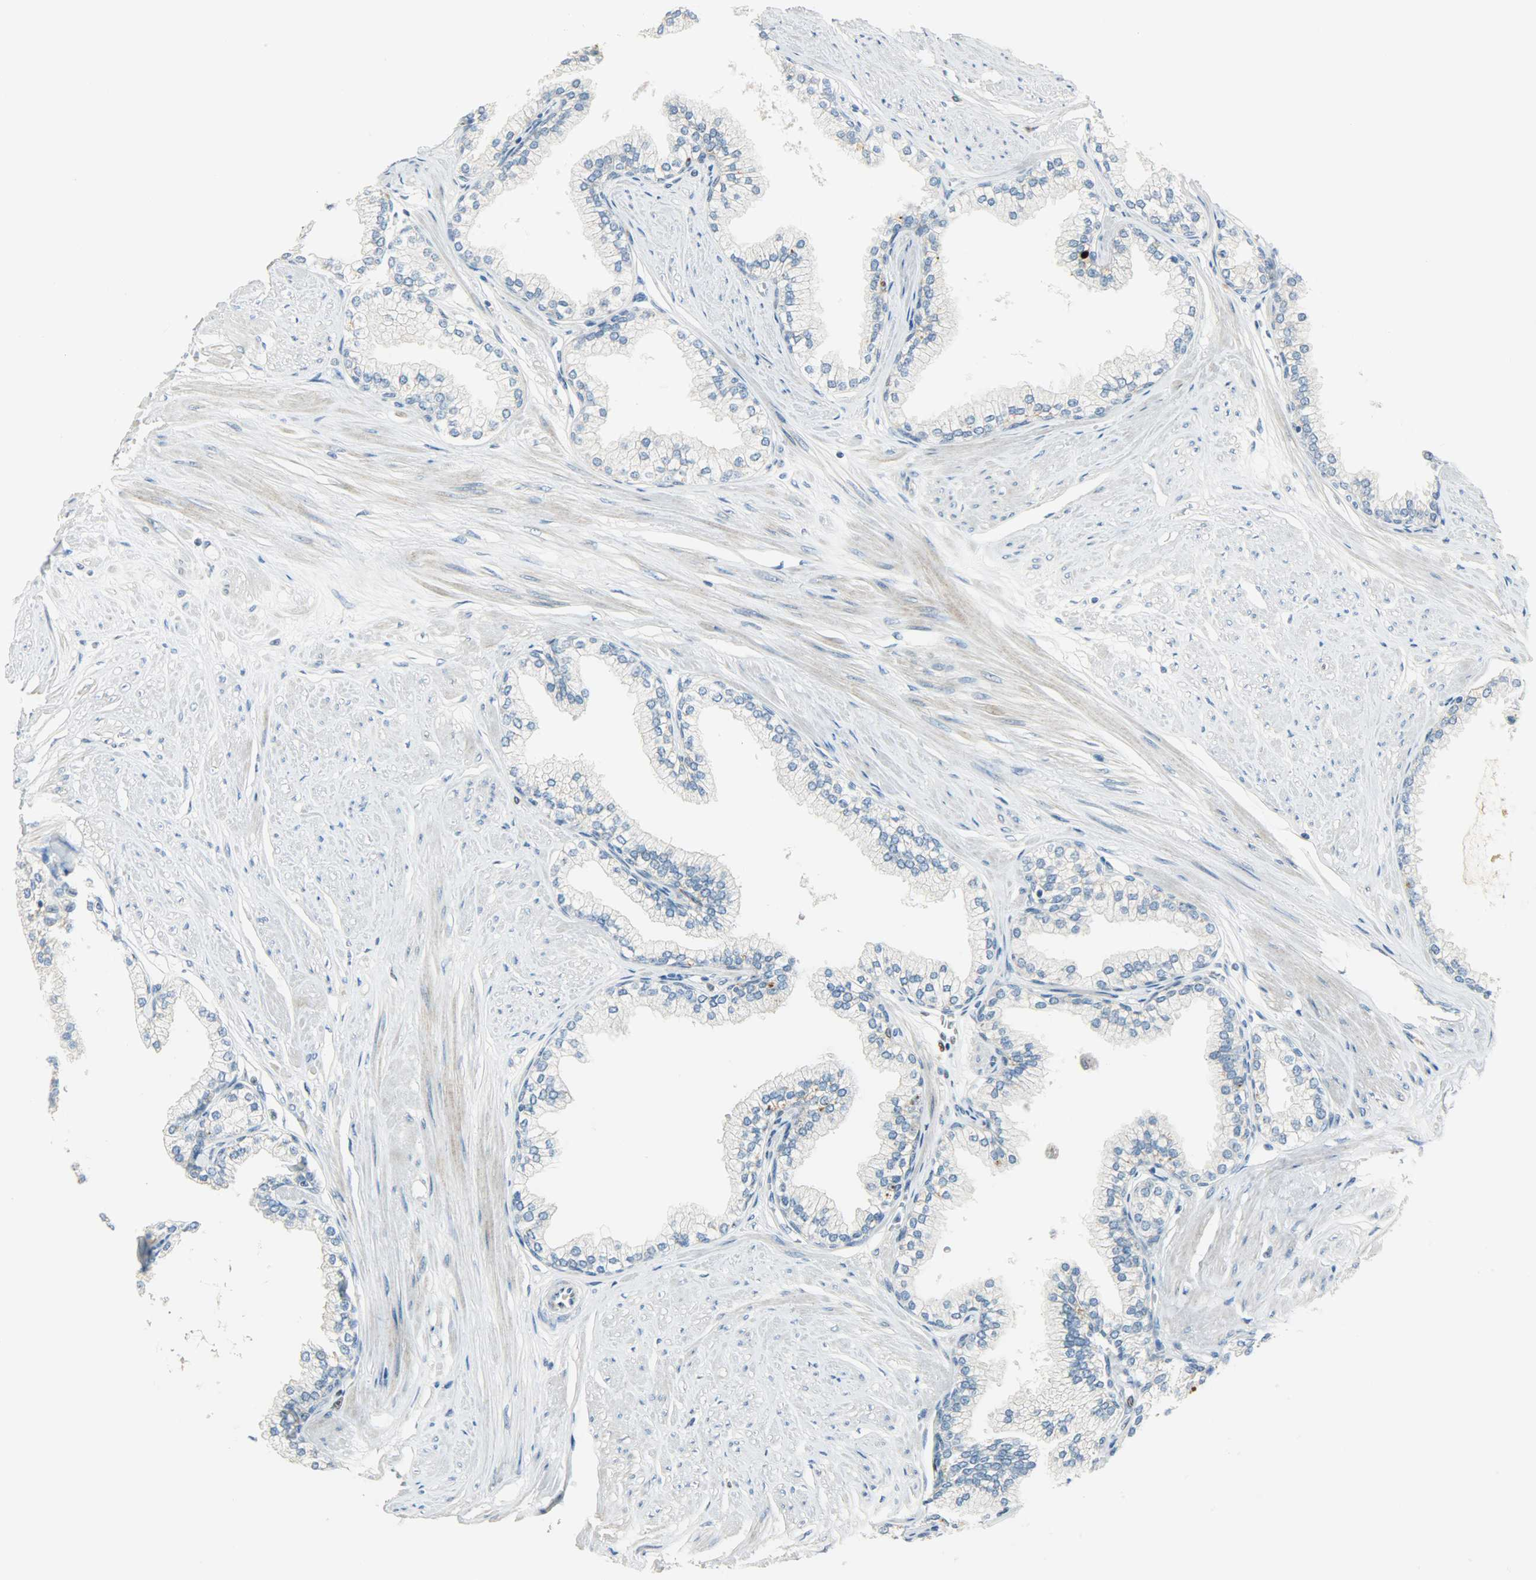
{"staining": {"intensity": "negative", "quantity": "none", "location": "none"}, "tissue": "prostate", "cell_type": "Glandular cells", "image_type": "normal", "snomed": [{"axis": "morphology", "description": "Normal tissue, NOS"}, {"axis": "topography", "description": "Prostate"}], "caption": "Immunohistochemistry (IHC) micrograph of unremarkable human prostate stained for a protein (brown), which shows no staining in glandular cells.", "gene": "JUNB", "patient": {"sex": "male", "age": 64}}